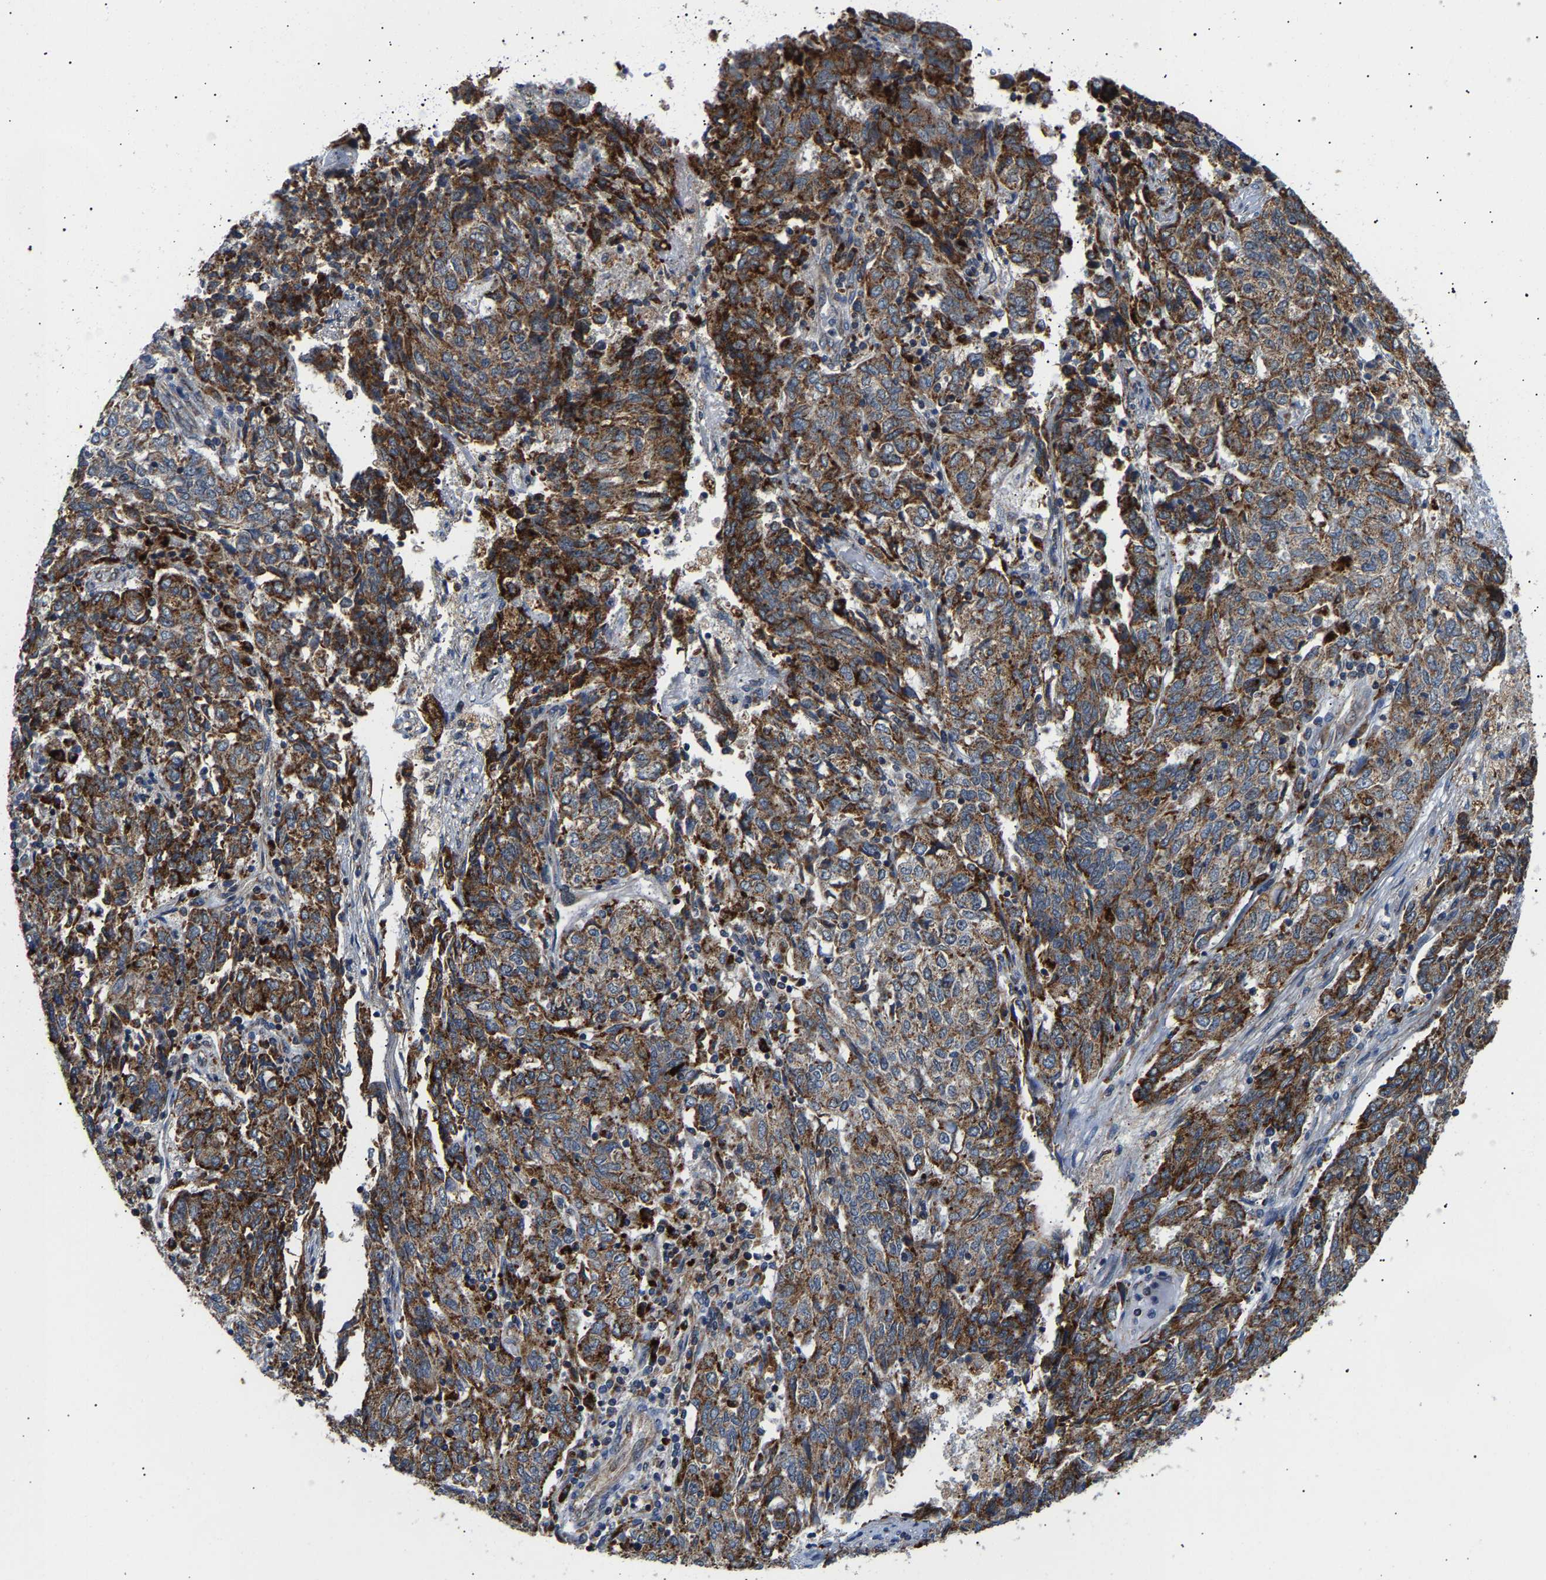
{"staining": {"intensity": "moderate", "quantity": ">75%", "location": "cytoplasmic/membranous"}, "tissue": "endometrial cancer", "cell_type": "Tumor cells", "image_type": "cancer", "snomed": [{"axis": "morphology", "description": "Adenocarcinoma, NOS"}, {"axis": "topography", "description": "Endometrium"}], "caption": "Immunohistochemistry (IHC) (DAB (3,3'-diaminobenzidine)) staining of endometrial cancer (adenocarcinoma) demonstrates moderate cytoplasmic/membranous protein staining in approximately >75% of tumor cells. The protein of interest is stained brown, and the nuclei are stained in blue (DAB IHC with brightfield microscopy, high magnification).", "gene": "GIMAP7", "patient": {"sex": "female", "age": 80}}